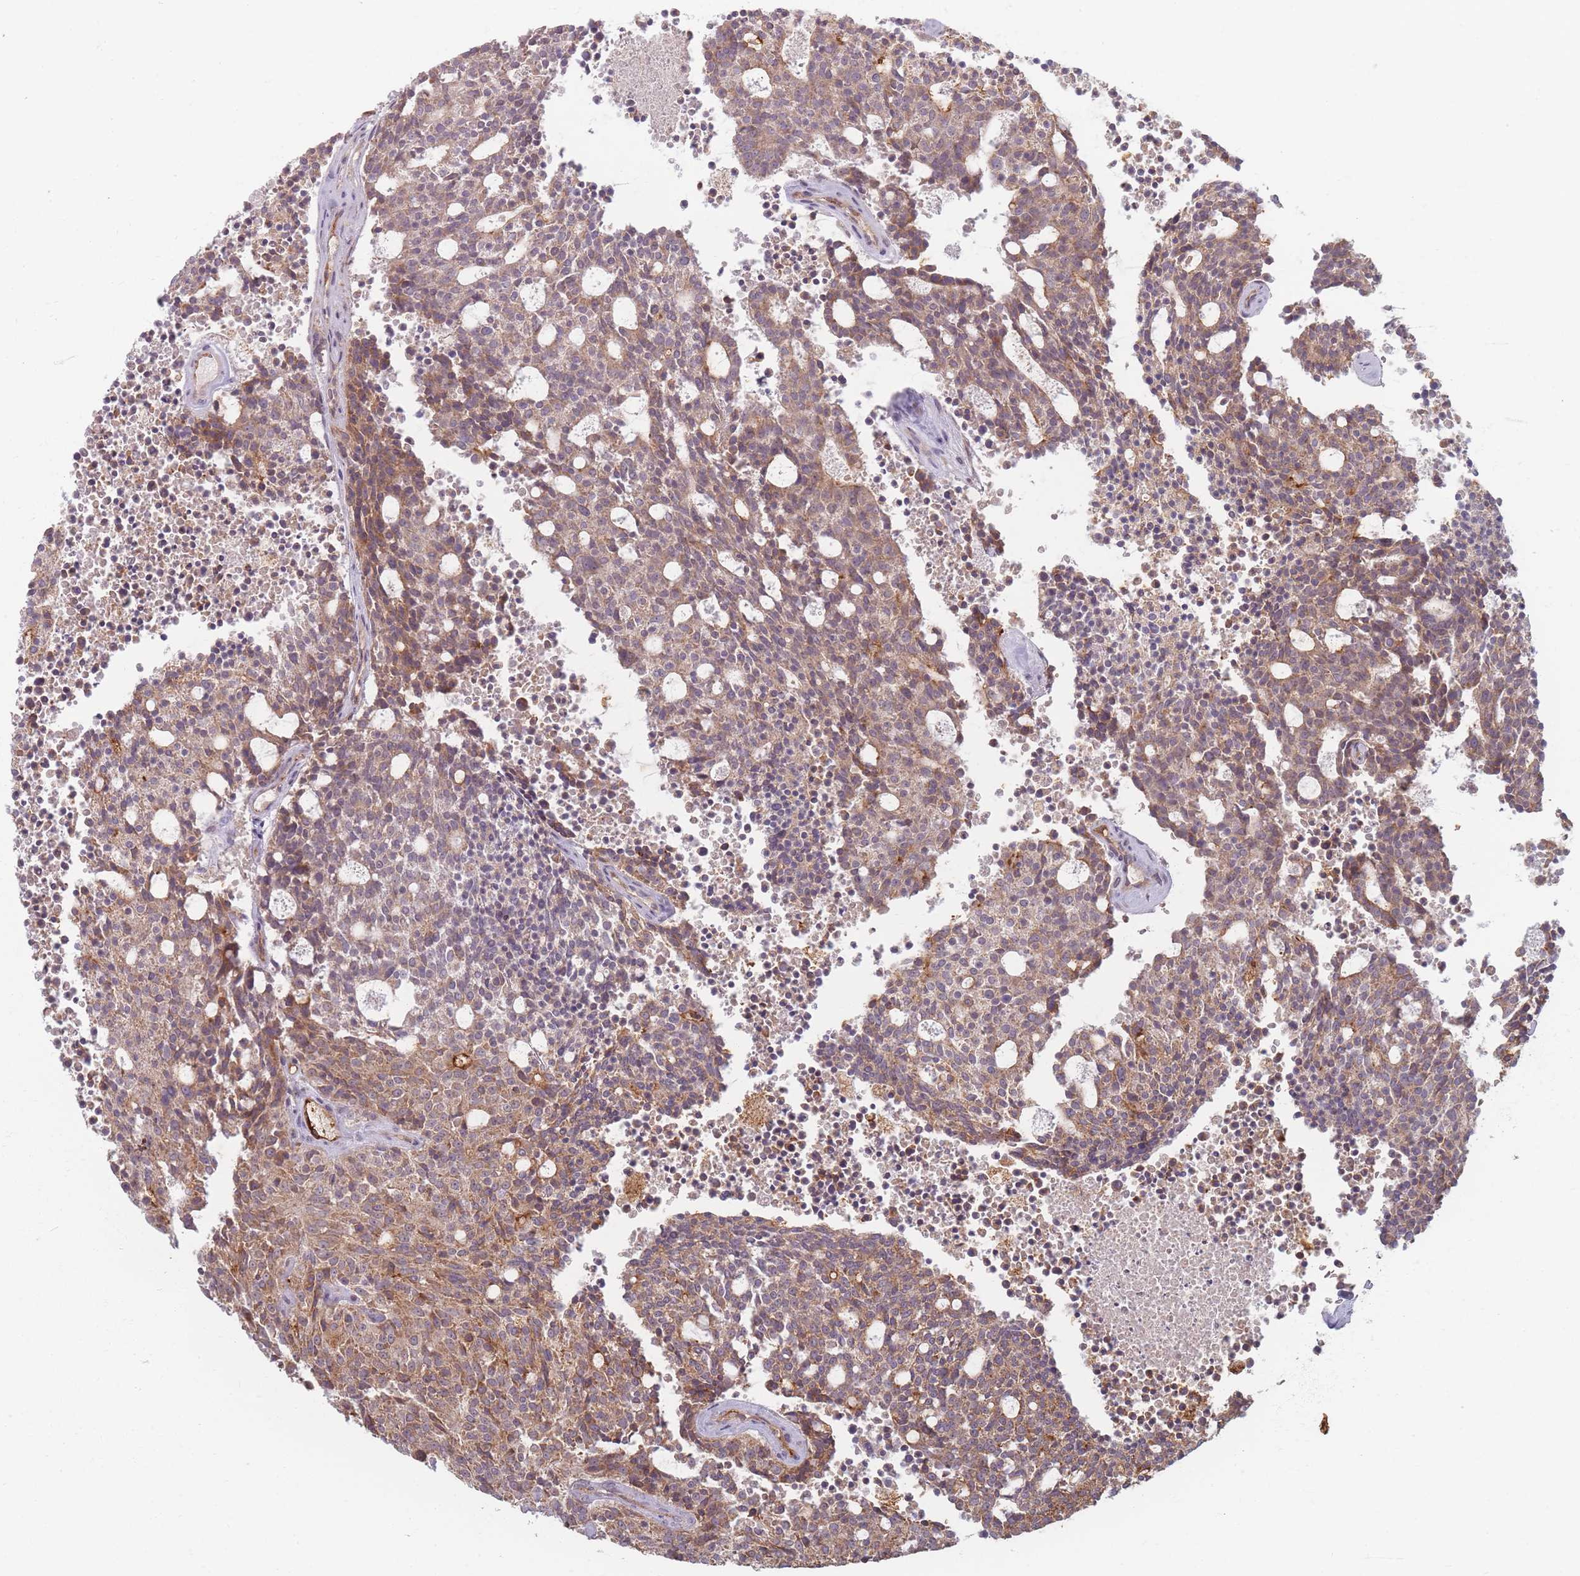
{"staining": {"intensity": "moderate", "quantity": ">75%", "location": "cytoplasmic/membranous"}, "tissue": "carcinoid", "cell_type": "Tumor cells", "image_type": "cancer", "snomed": [{"axis": "morphology", "description": "Carcinoid, malignant, NOS"}, {"axis": "topography", "description": "Pancreas"}], "caption": "Protein expression analysis of human carcinoid reveals moderate cytoplasmic/membranous positivity in approximately >75% of tumor cells. (IHC, brightfield microscopy, high magnification).", "gene": "MRPS6", "patient": {"sex": "female", "age": 54}}